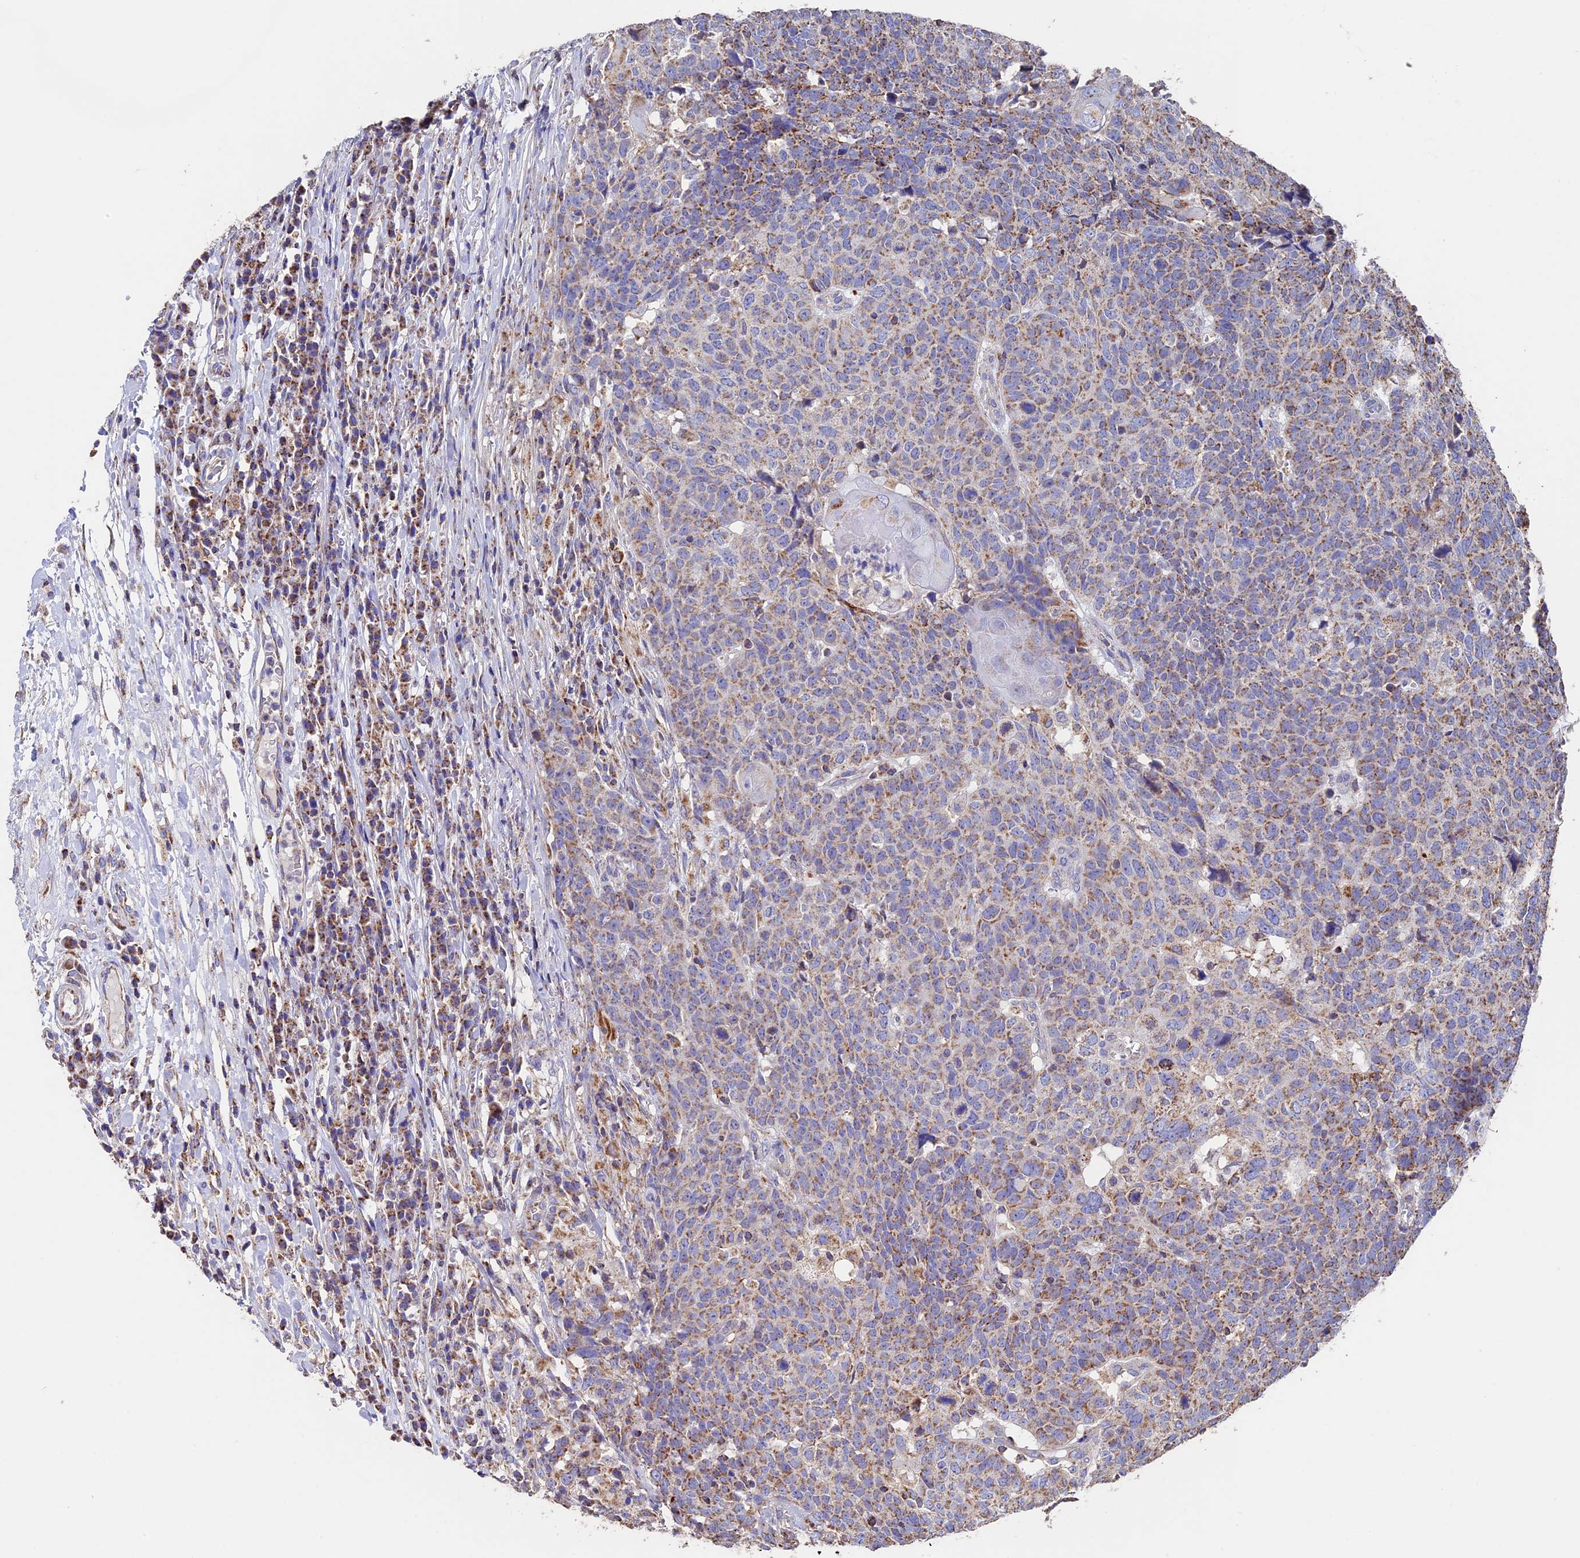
{"staining": {"intensity": "moderate", "quantity": ">75%", "location": "cytoplasmic/membranous"}, "tissue": "head and neck cancer", "cell_type": "Tumor cells", "image_type": "cancer", "snomed": [{"axis": "morphology", "description": "Squamous cell carcinoma, NOS"}, {"axis": "topography", "description": "Head-Neck"}], "caption": "Brown immunohistochemical staining in human head and neck cancer (squamous cell carcinoma) demonstrates moderate cytoplasmic/membranous expression in approximately >75% of tumor cells.", "gene": "ADAT1", "patient": {"sex": "male", "age": 66}}